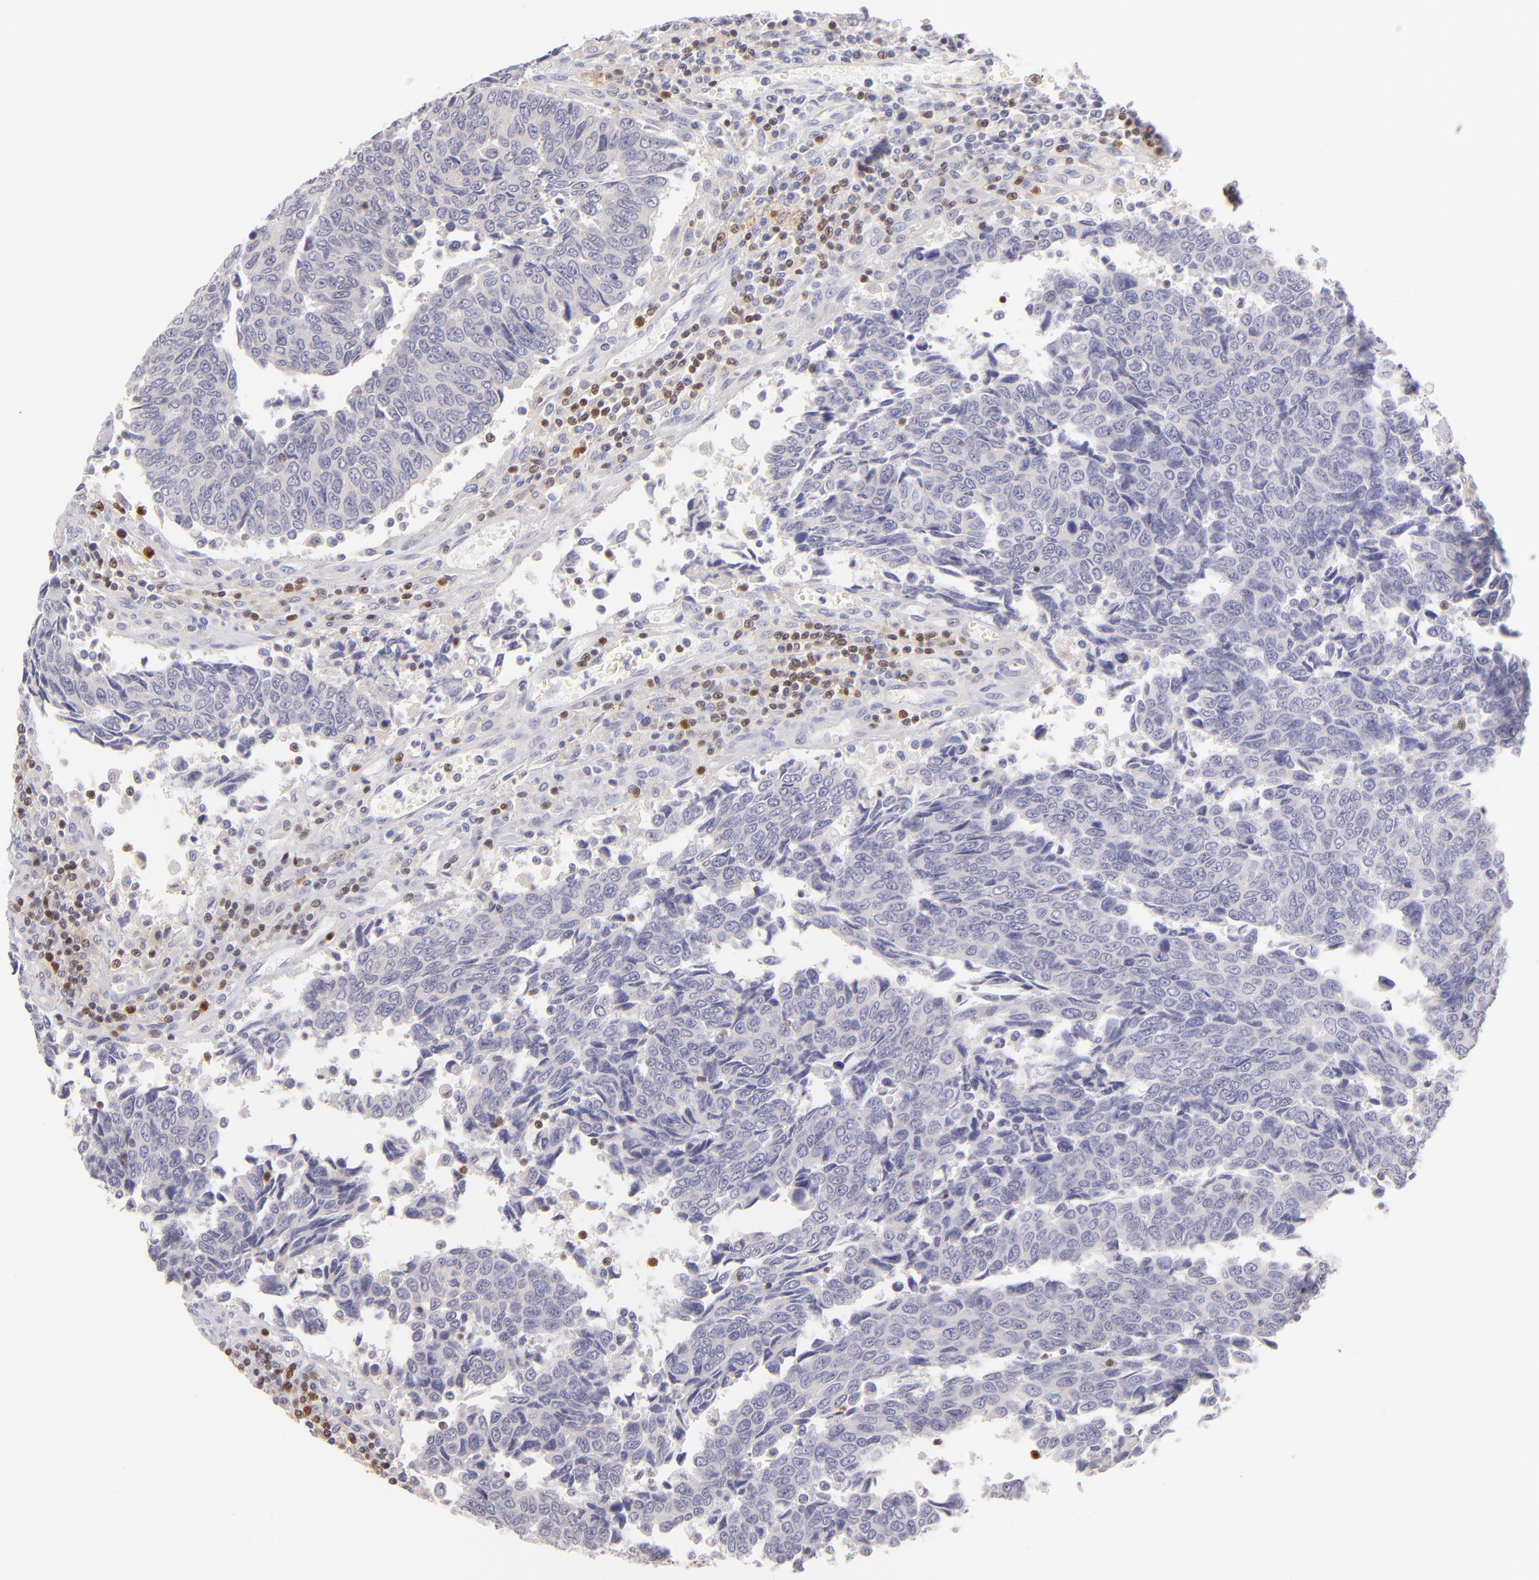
{"staining": {"intensity": "negative", "quantity": "none", "location": "none"}, "tissue": "urothelial cancer", "cell_type": "Tumor cells", "image_type": "cancer", "snomed": [{"axis": "morphology", "description": "Urothelial carcinoma, High grade"}, {"axis": "topography", "description": "Urinary bladder"}], "caption": "DAB immunohistochemical staining of urothelial cancer reveals no significant staining in tumor cells.", "gene": "ZAP70", "patient": {"sex": "male", "age": 86}}